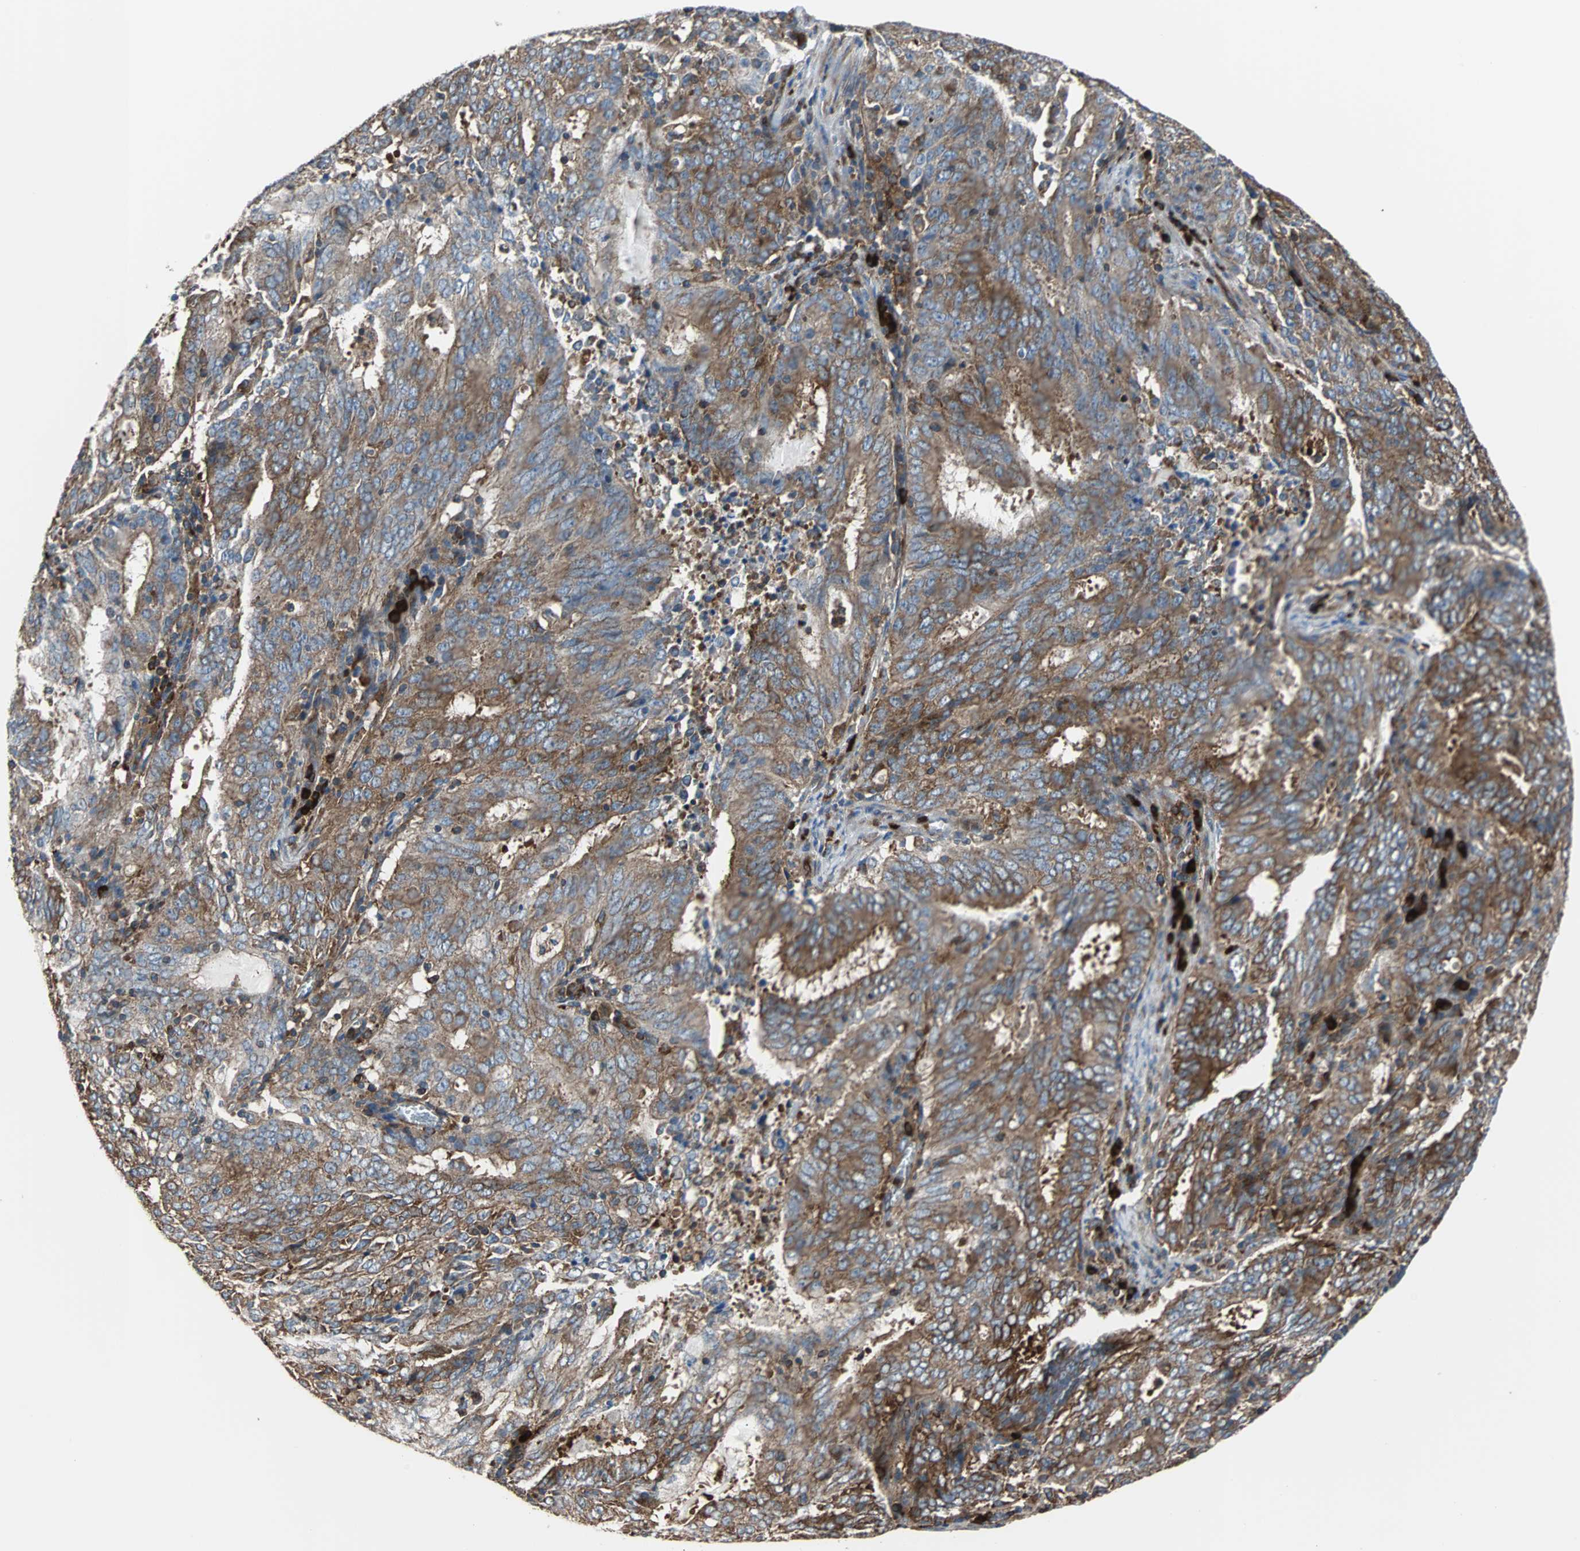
{"staining": {"intensity": "weak", "quantity": ">75%", "location": "cytoplasmic/membranous"}, "tissue": "cervical cancer", "cell_type": "Tumor cells", "image_type": "cancer", "snomed": [{"axis": "morphology", "description": "Adenocarcinoma, NOS"}, {"axis": "topography", "description": "Cervix"}], "caption": "Tumor cells display low levels of weak cytoplasmic/membranous positivity in approximately >75% of cells in human cervical adenocarcinoma. (brown staining indicates protein expression, while blue staining denotes nuclei).", "gene": "PLCG2", "patient": {"sex": "female", "age": 44}}